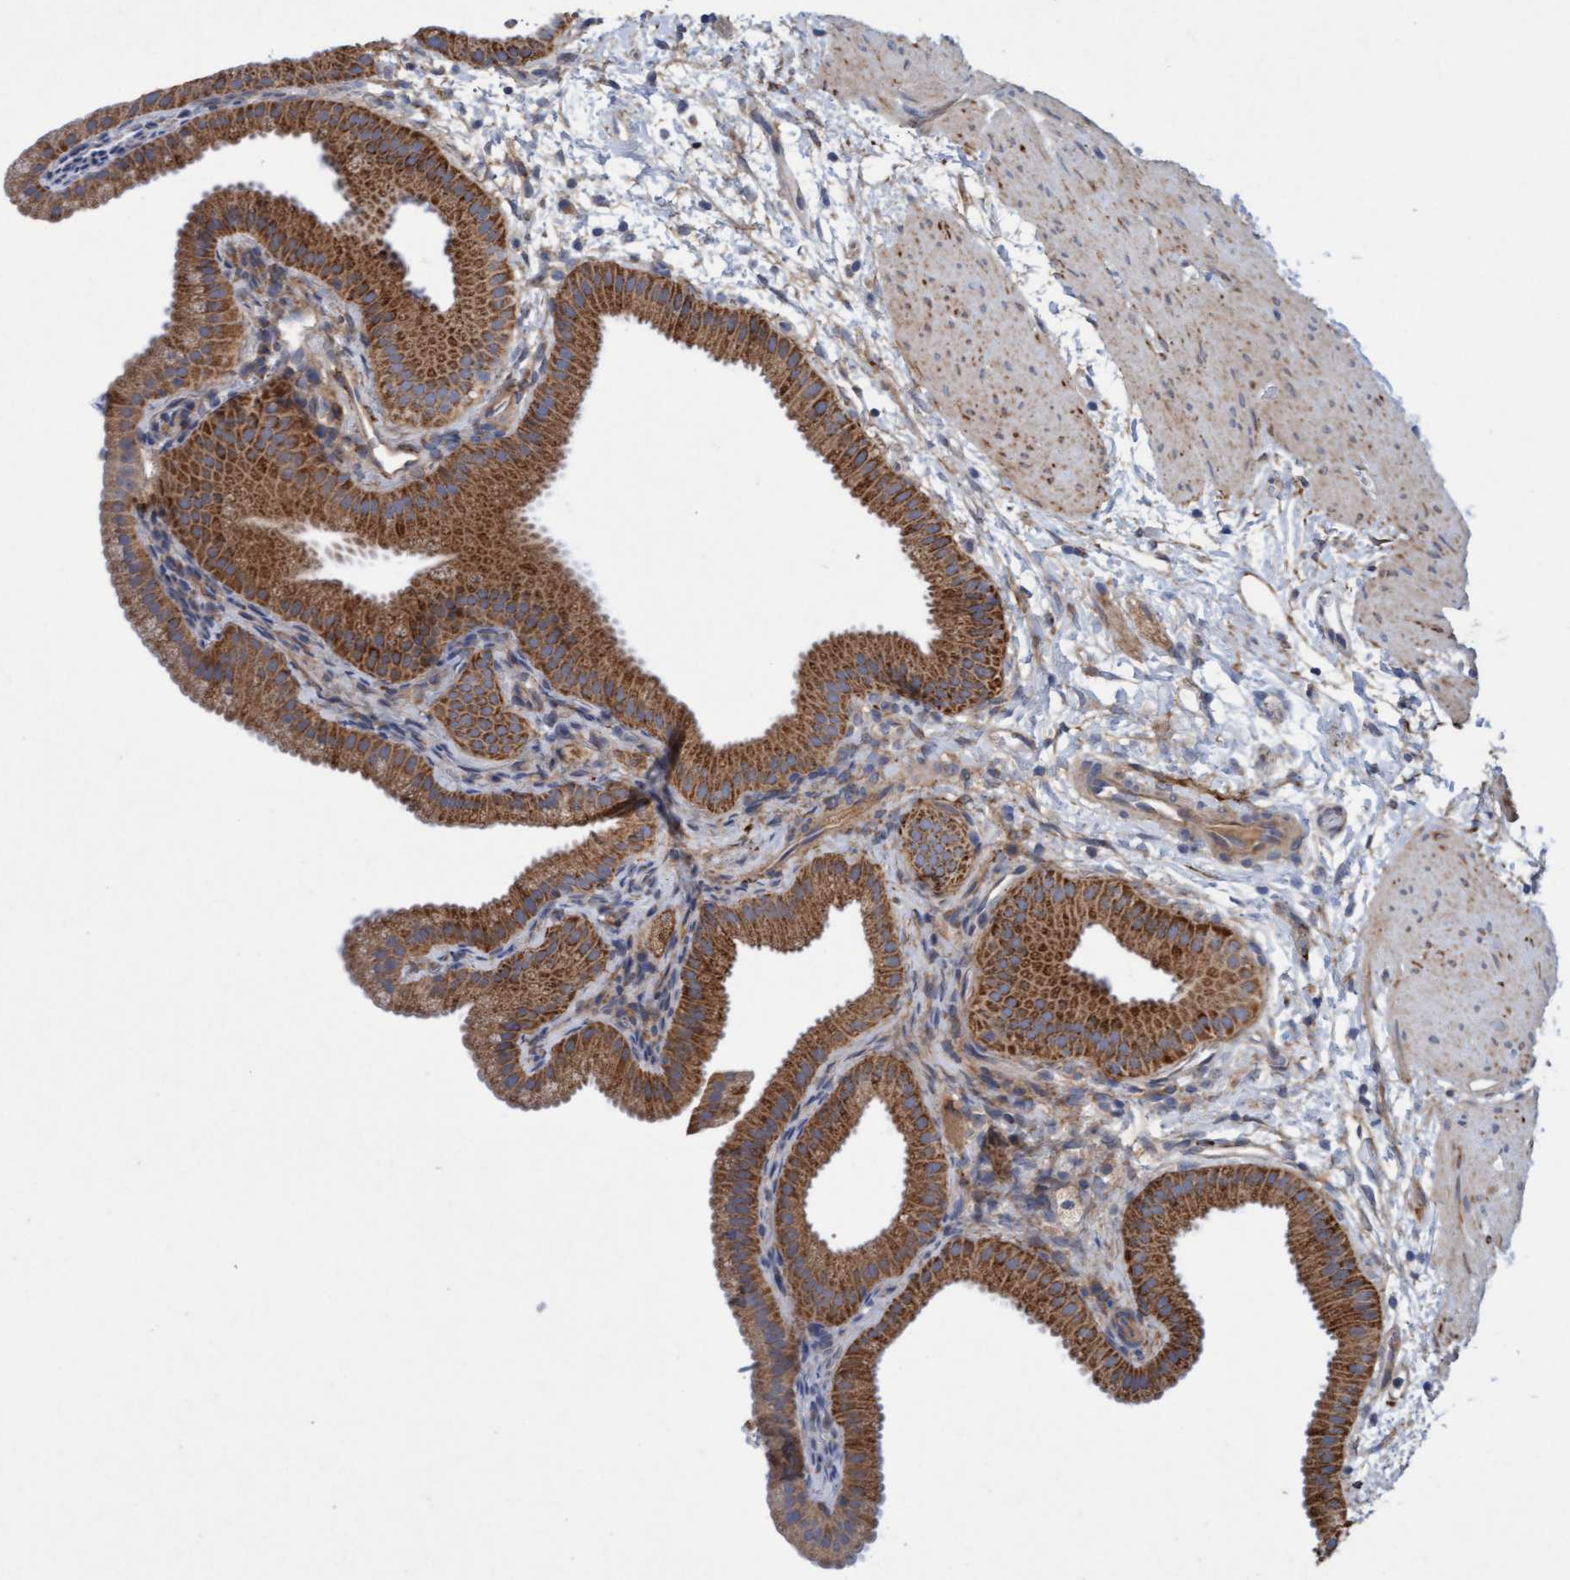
{"staining": {"intensity": "strong", "quantity": ">75%", "location": "cytoplasmic/membranous"}, "tissue": "gallbladder", "cell_type": "Glandular cells", "image_type": "normal", "snomed": [{"axis": "morphology", "description": "Normal tissue, NOS"}, {"axis": "topography", "description": "Gallbladder"}], "caption": "Glandular cells demonstrate high levels of strong cytoplasmic/membranous staining in approximately >75% of cells in unremarkable human gallbladder.", "gene": "DDHD2", "patient": {"sex": "female", "age": 64}}